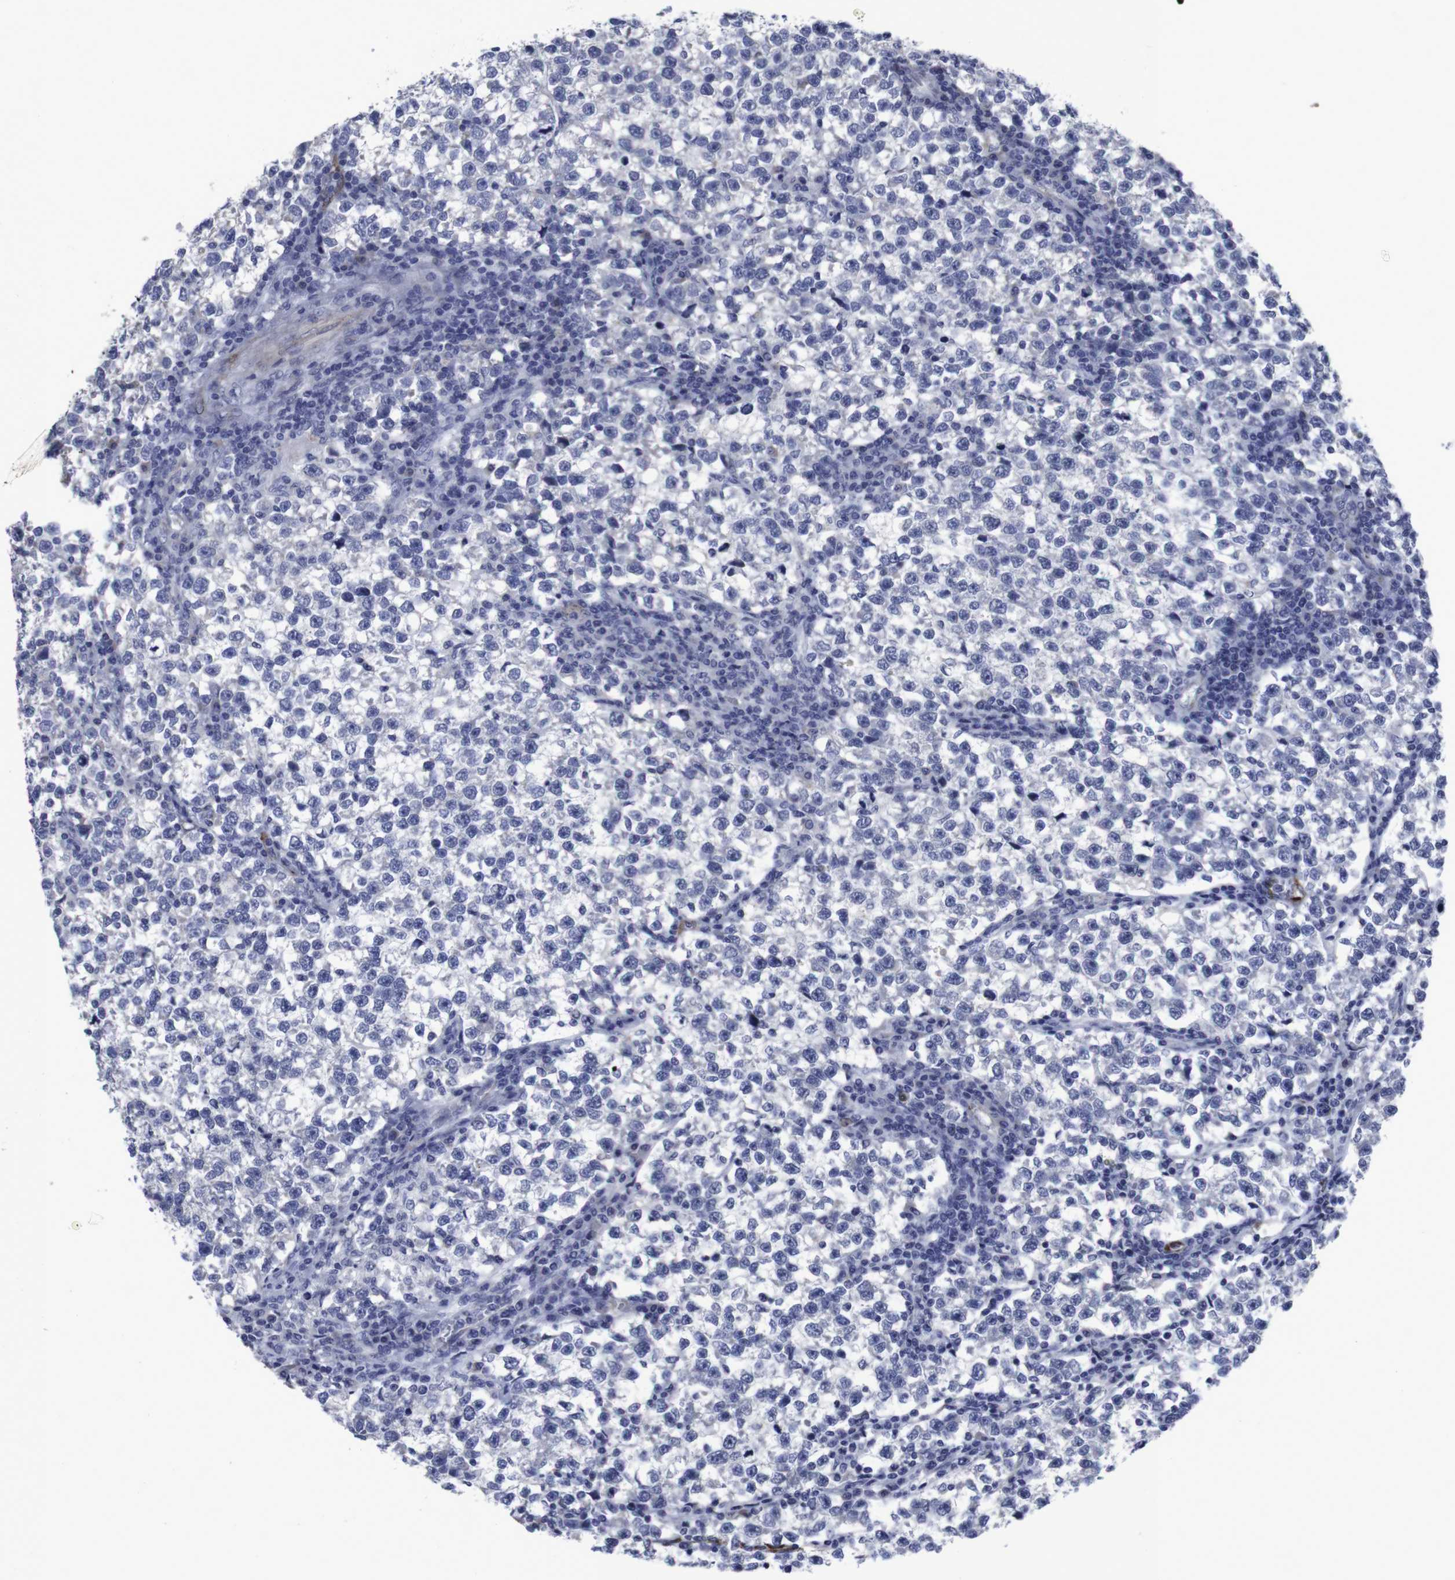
{"staining": {"intensity": "negative", "quantity": "none", "location": "none"}, "tissue": "testis cancer", "cell_type": "Tumor cells", "image_type": "cancer", "snomed": [{"axis": "morphology", "description": "Normal tissue, NOS"}, {"axis": "morphology", "description": "Seminoma, NOS"}, {"axis": "topography", "description": "Testis"}], "caption": "Tumor cells are negative for protein expression in human testis cancer. (Stains: DAB (3,3'-diaminobenzidine) immunohistochemistry (IHC) with hematoxylin counter stain, Microscopy: brightfield microscopy at high magnification).", "gene": "SNCG", "patient": {"sex": "male", "age": 43}}